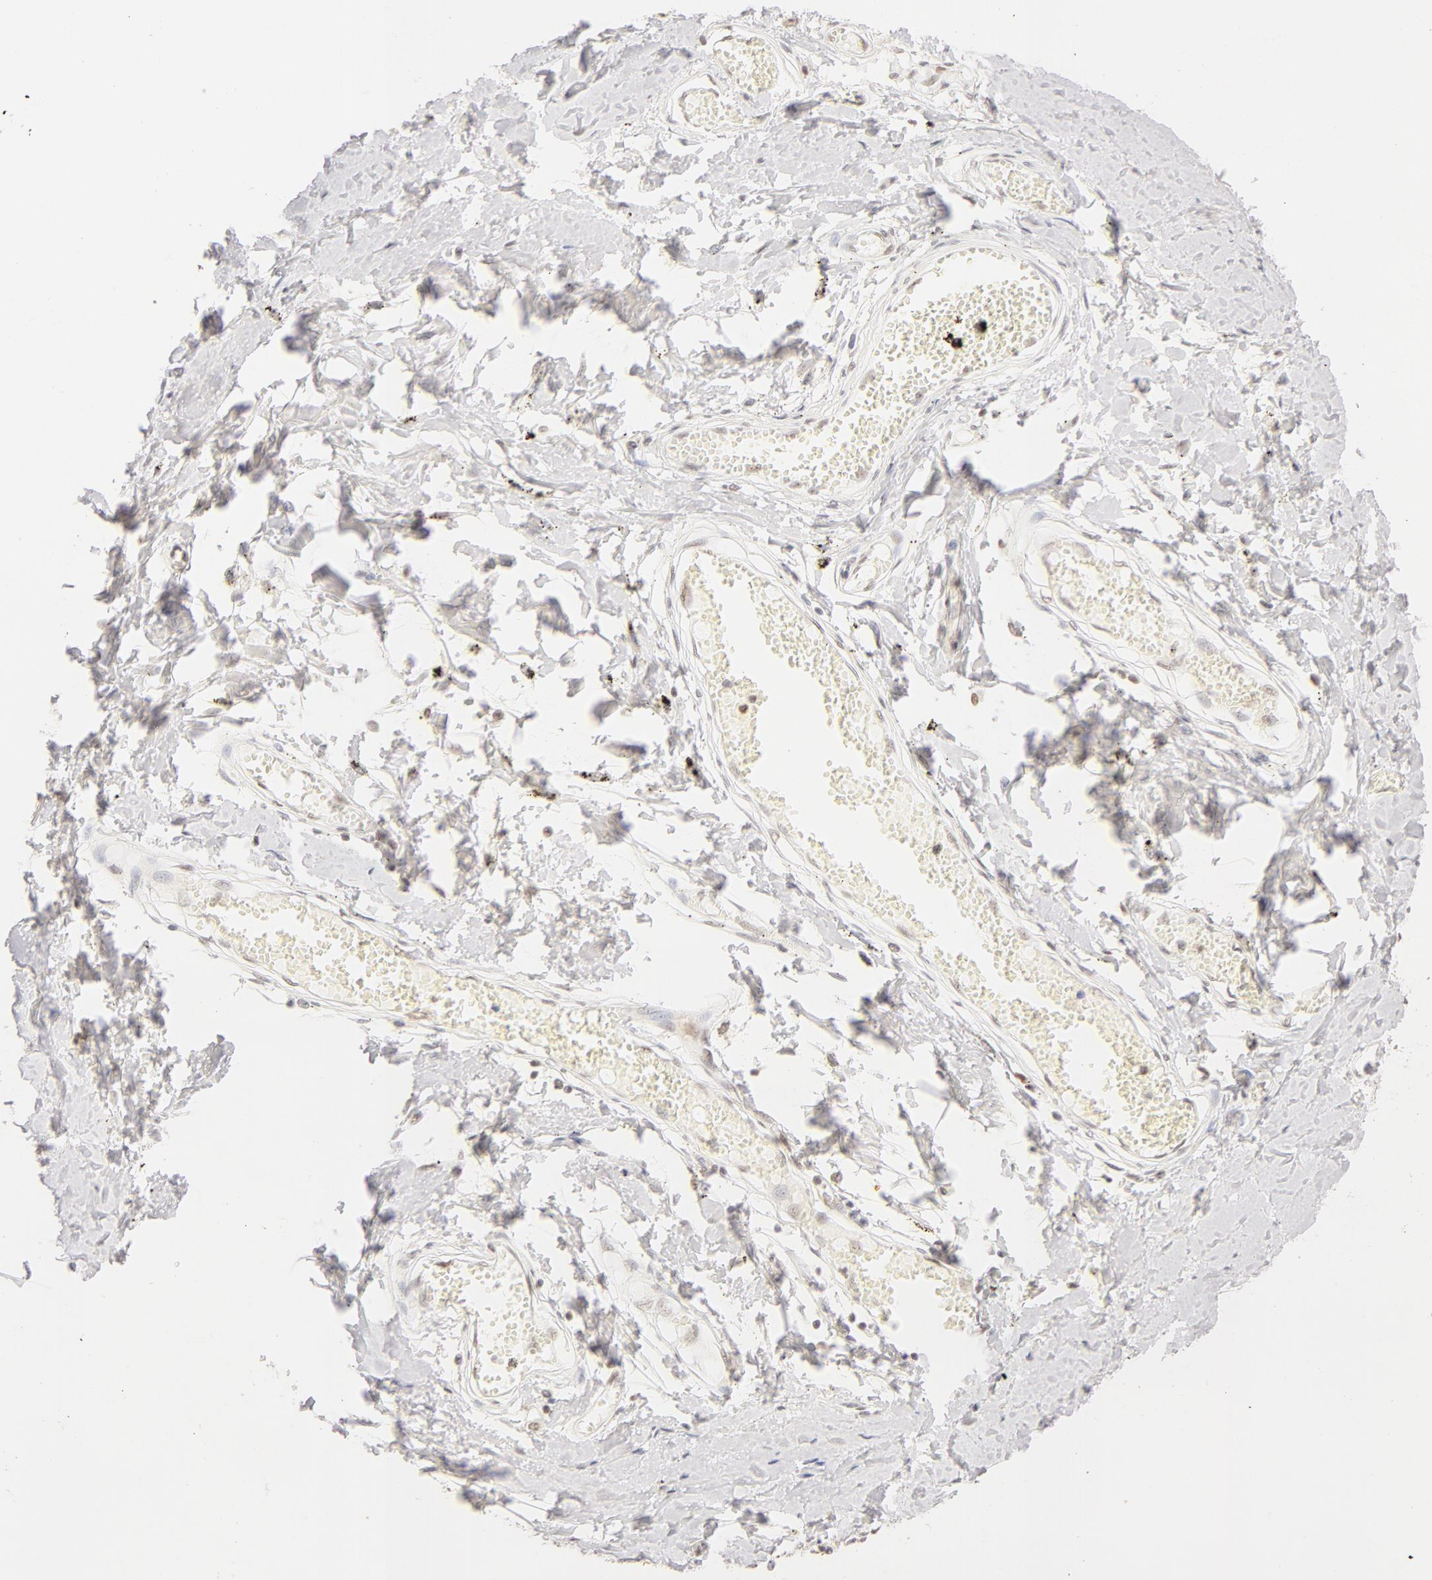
{"staining": {"intensity": "moderate", "quantity": ">75%", "location": "nuclear"}, "tissue": "adipose tissue", "cell_type": "Adipocytes", "image_type": "normal", "snomed": [{"axis": "morphology", "description": "Normal tissue, NOS"}, {"axis": "morphology", "description": "Sarcoma, NOS"}, {"axis": "topography", "description": "Skin"}, {"axis": "topography", "description": "Soft tissue"}], "caption": "Human adipose tissue stained with a brown dye exhibits moderate nuclear positive staining in approximately >75% of adipocytes.", "gene": "RBM39", "patient": {"sex": "female", "age": 51}}